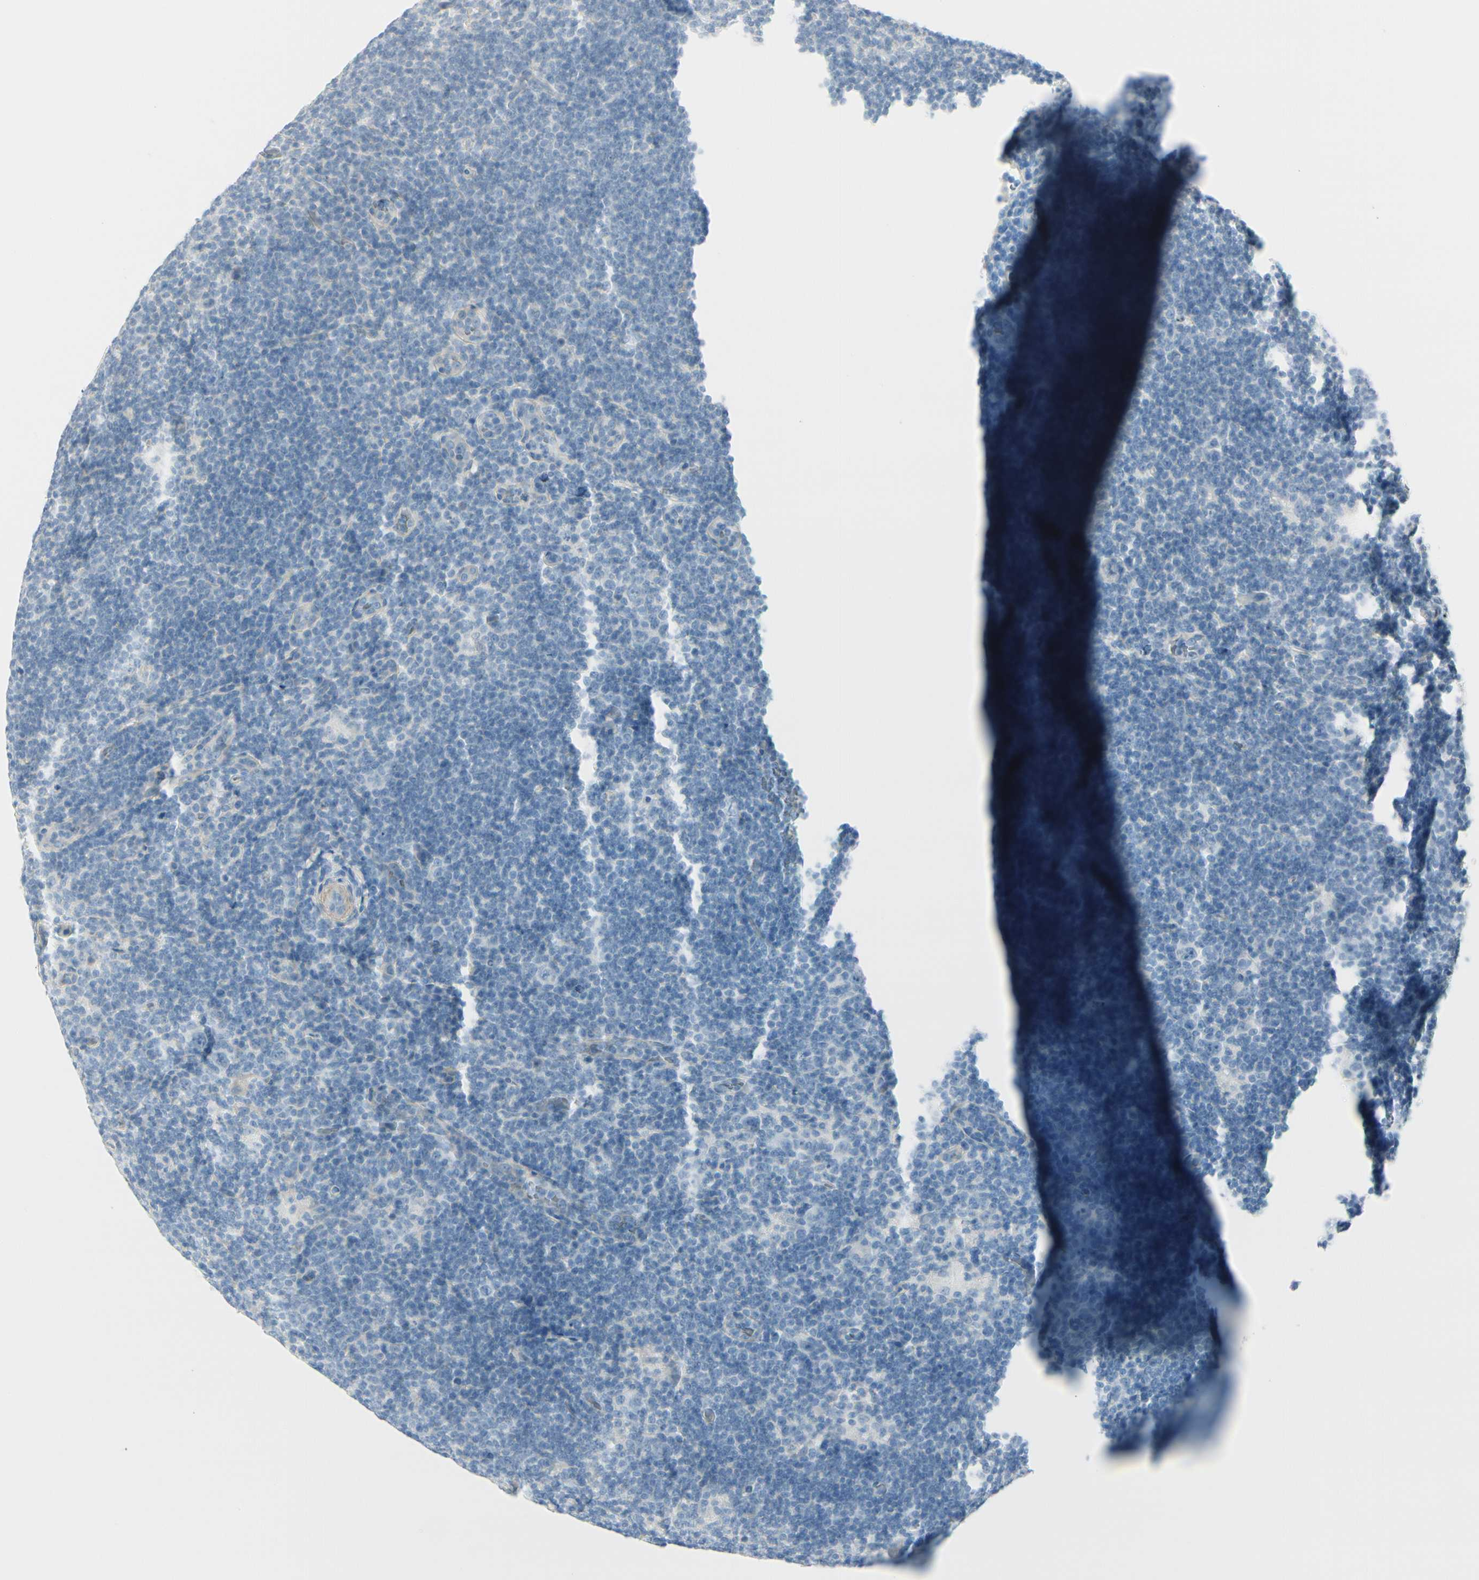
{"staining": {"intensity": "negative", "quantity": "none", "location": "none"}, "tissue": "lymphoma", "cell_type": "Tumor cells", "image_type": "cancer", "snomed": [{"axis": "morphology", "description": "Hodgkin's disease, NOS"}, {"axis": "topography", "description": "Lymph node"}], "caption": "The micrograph exhibits no staining of tumor cells in Hodgkin's disease. (DAB (3,3'-diaminobenzidine) IHC with hematoxylin counter stain).", "gene": "CDHR5", "patient": {"sex": "female", "age": 57}}